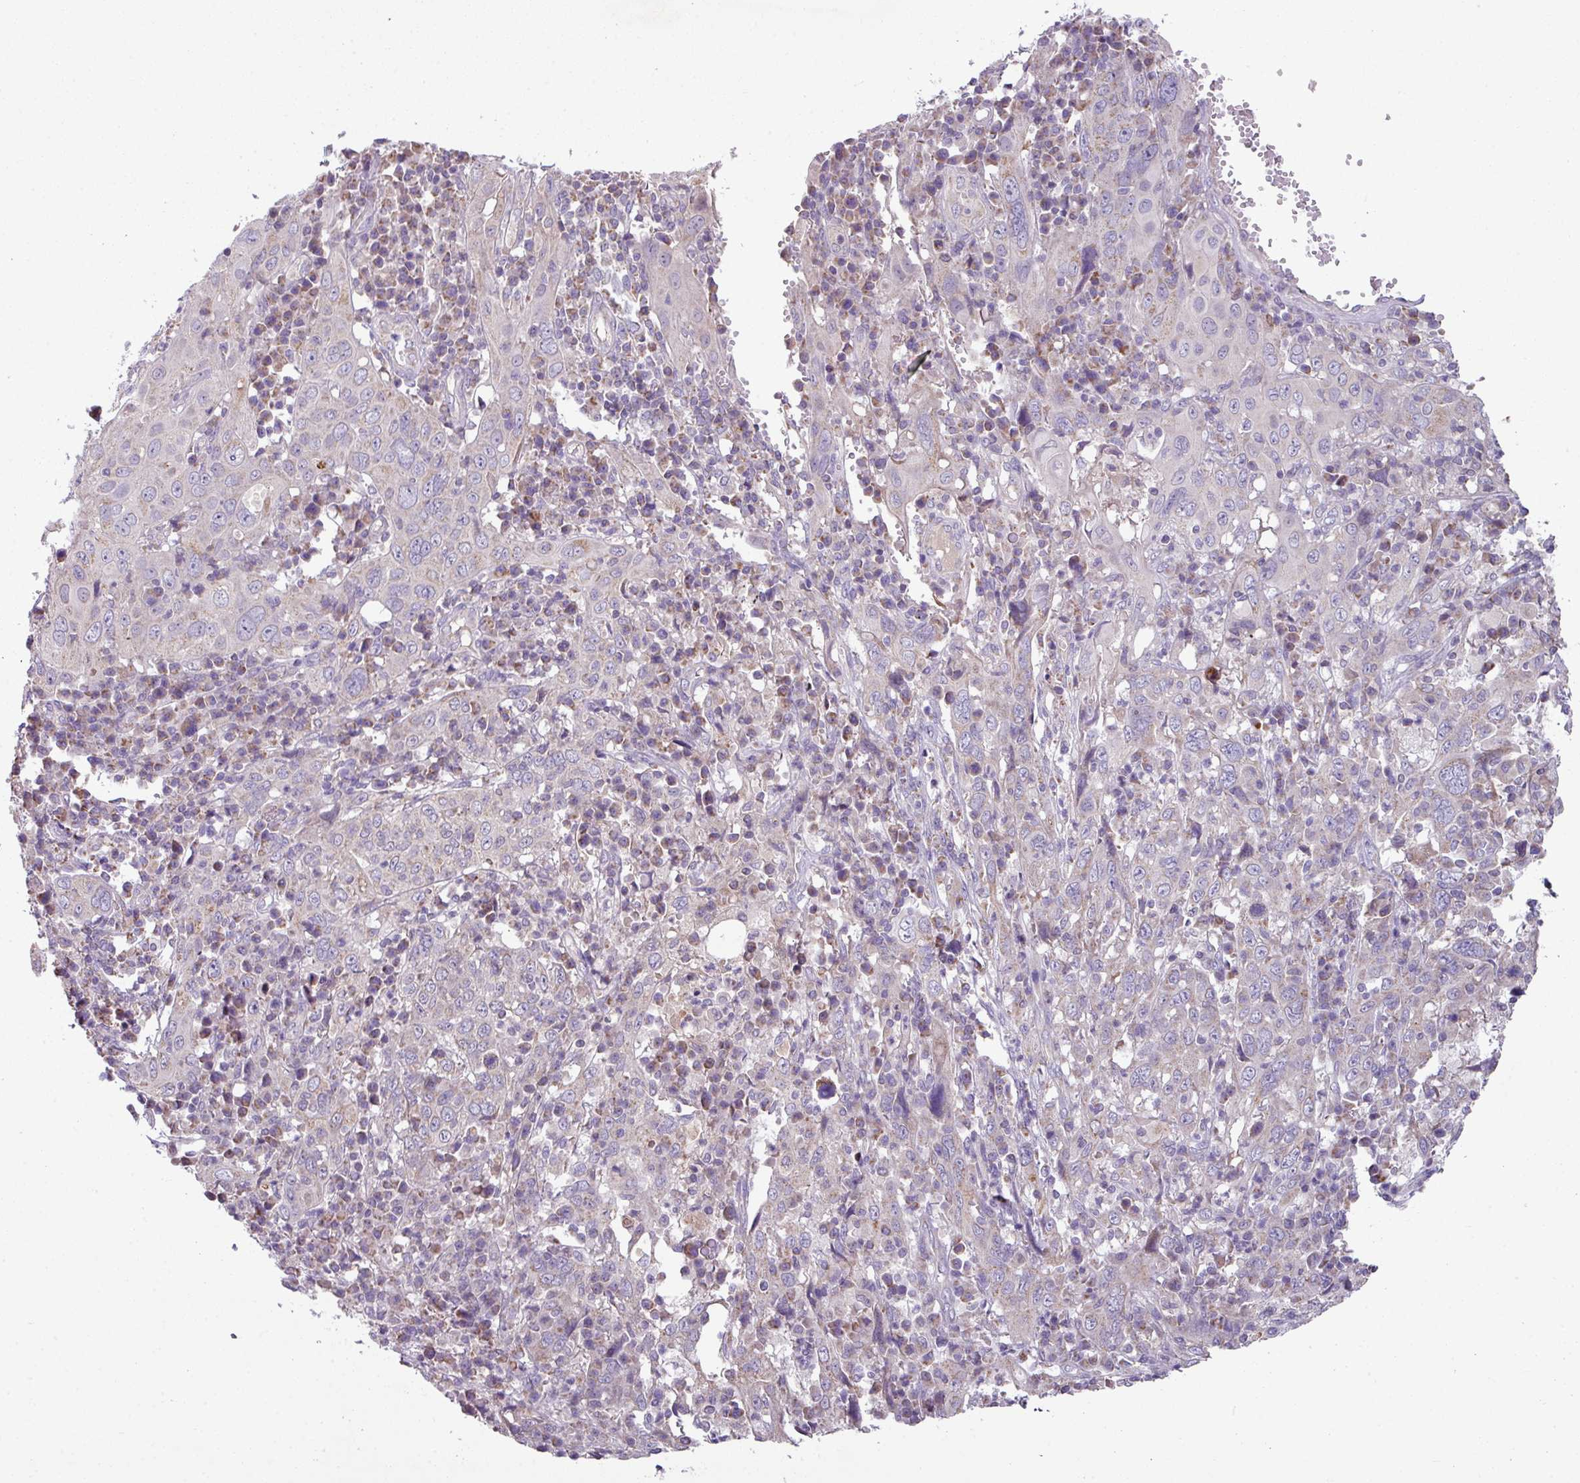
{"staining": {"intensity": "weak", "quantity": "25%-75%", "location": "cytoplasmic/membranous"}, "tissue": "cervical cancer", "cell_type": "Tumor cells", "image_type": "cancer", "snomed": [{"axis": "morphology", "description": "Squamous cell carcinoma, NOS"}, {"axis": "topography", "description": "Cervix"}], "caption": "This photomicrograph shows immunohistochemistry staining of cervical cancer, with low weak cytoplasmic/membranous positivity in approximately 25%-75% of tumor cells.", "gene": "LRRC9", "patient": {"sex": "female", "age": 46}}